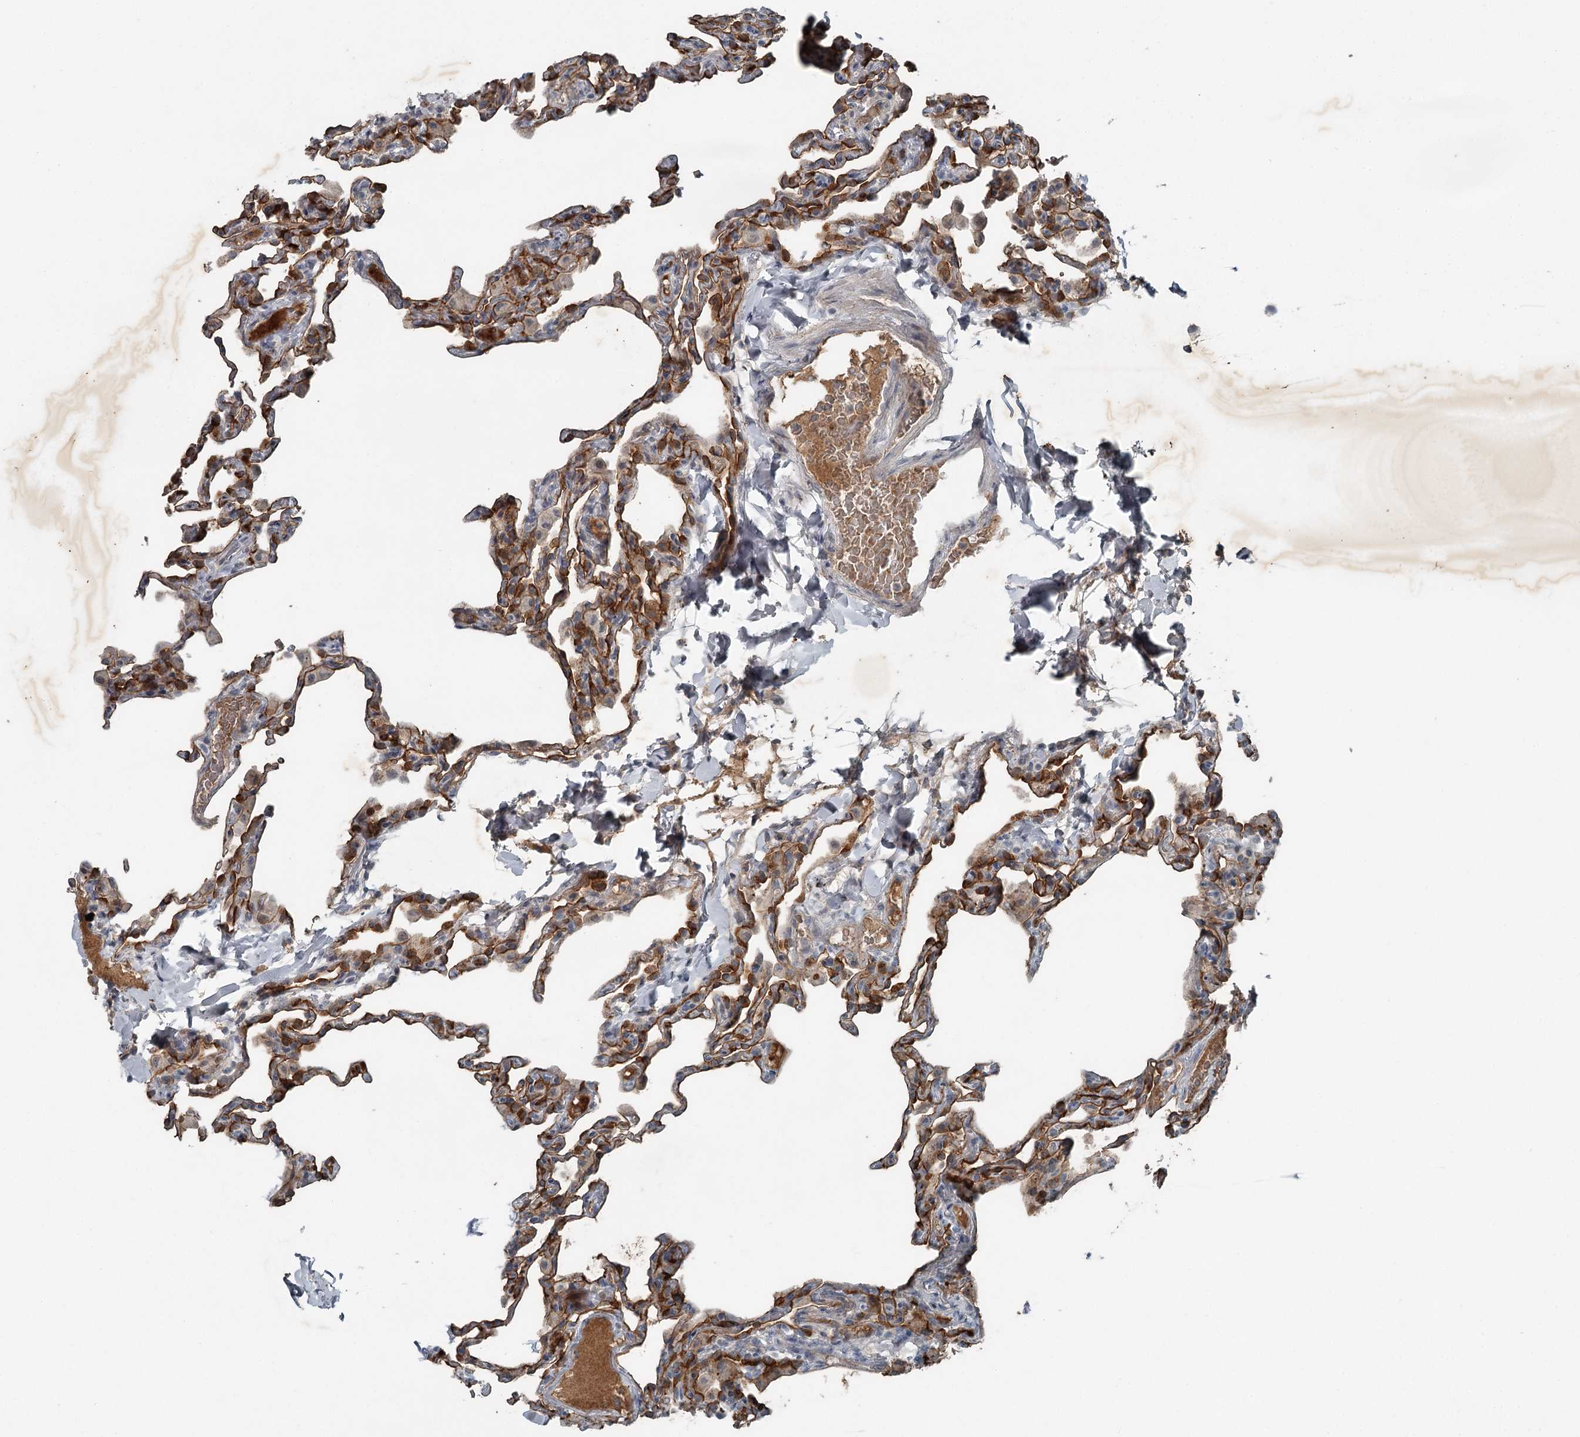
{"staining": {"intensity": "strong", "quantity": "25%-75%", "location": "cytoplasmic/membranous"}, "tissue": "lung", "cell_type": "Alveolar cells", "image_type": "normal", "snomed": [{"axis": "morphology", "description": "Normal tissue, NOS"}, {"axis": "topography", "description": "Lung"}], "caption": "Human lung stained with a brown dye shows strong cytoplasmic/membranous positive positivity in approximately 25%-75% of alveolar cells.", "gene": "SLC39A8", "patient": {"sex": "male", "age": 20}}